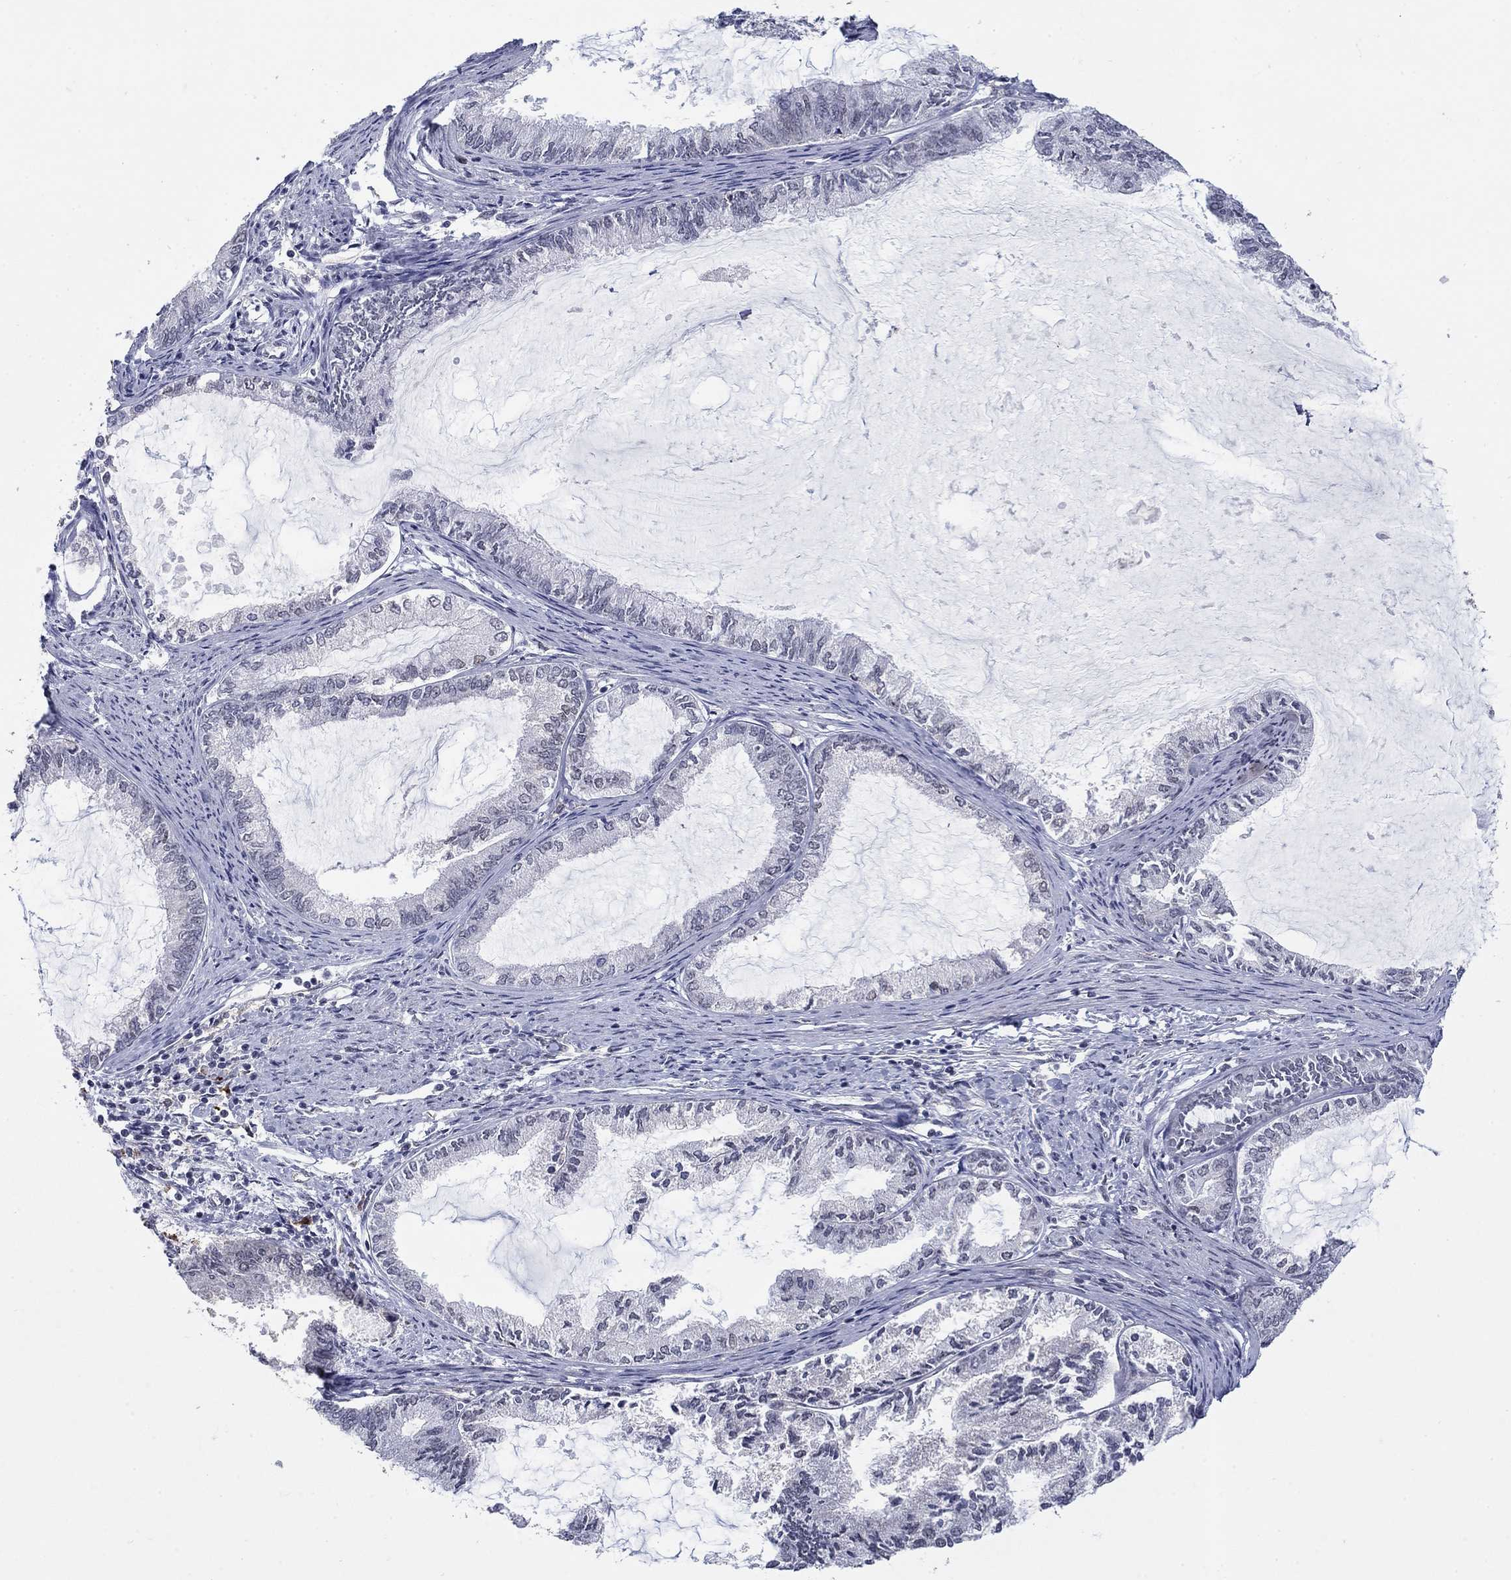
{"staining": {"intensity": "negative", "quantity": "none", "location": "none"}, "tissue": "endometrial cancer", "cell_type": "Tumor cells", "image_type": "cancer", "snomed": [{"axis": "morphology", "description": "Adenocarcinoma, NOS"}, {"axis": "topography", "description": "Endometrium"}], "caption": "Histopathology image shows no protein positivity in tumor cells of adenocarcinoma (endometrial) tissue.", "gene": "GRIA3", "patient": {"sex": "female", "age": 86}}